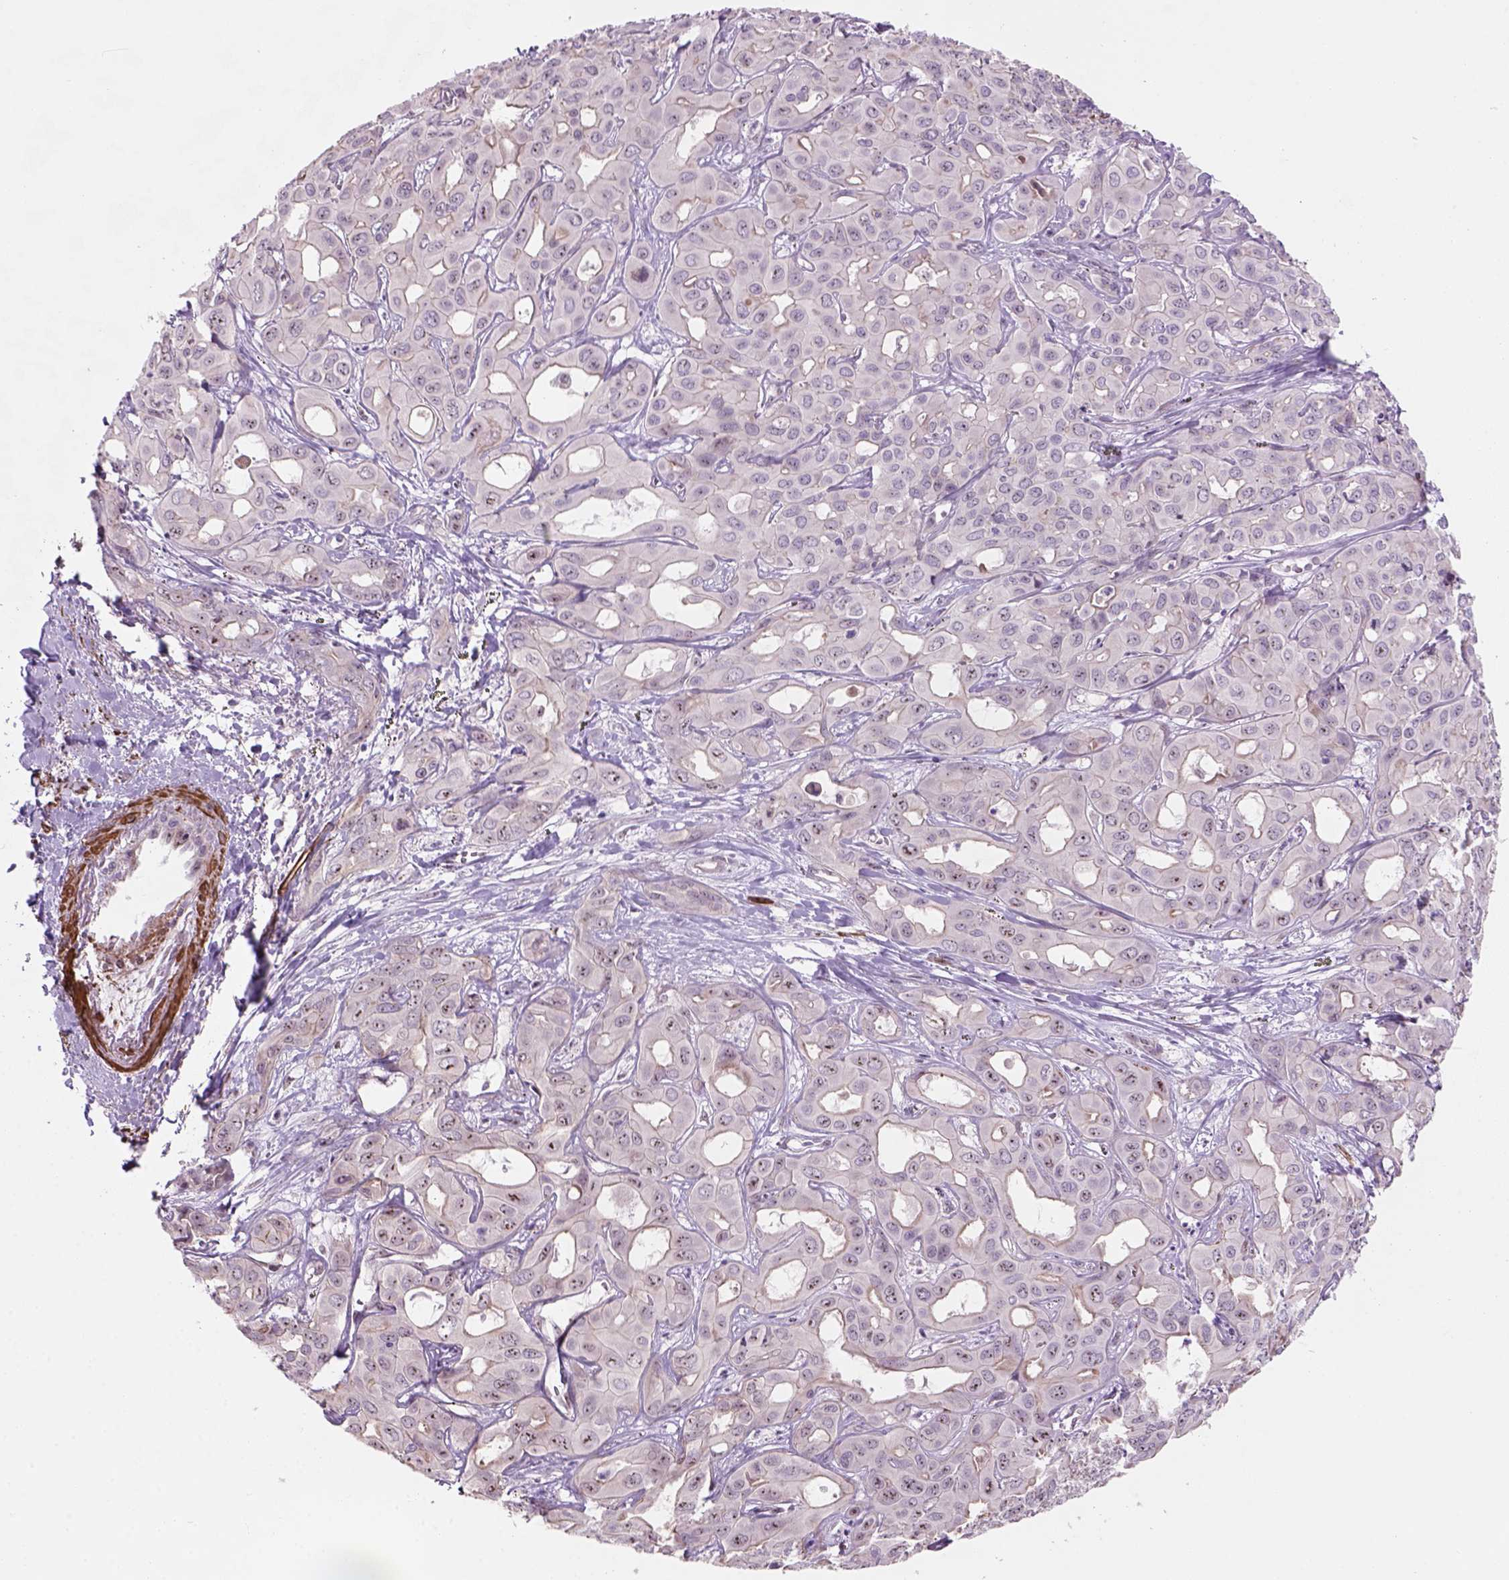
{"staining": {"intensity": "moderate", "quantity": "25%-75%", "location": "nuclear"}, "tissue": "liver cancer", "cell_type": "Tumor cells", "image_type": "cancer", "snomed": [{"axis": "morphology", "description": "Cholangiocarcinoma"}, {"axis": "topography", "description": "Liver"}], "caption": "There is medium levels of moderate nuclear positivity in tumor cells of cholangiocarcinoma (liver), as demonstrated by immunohistochemical staining (brown color).", "gene": "RRS1", "patient": {"sex": "female", "age": 60}}